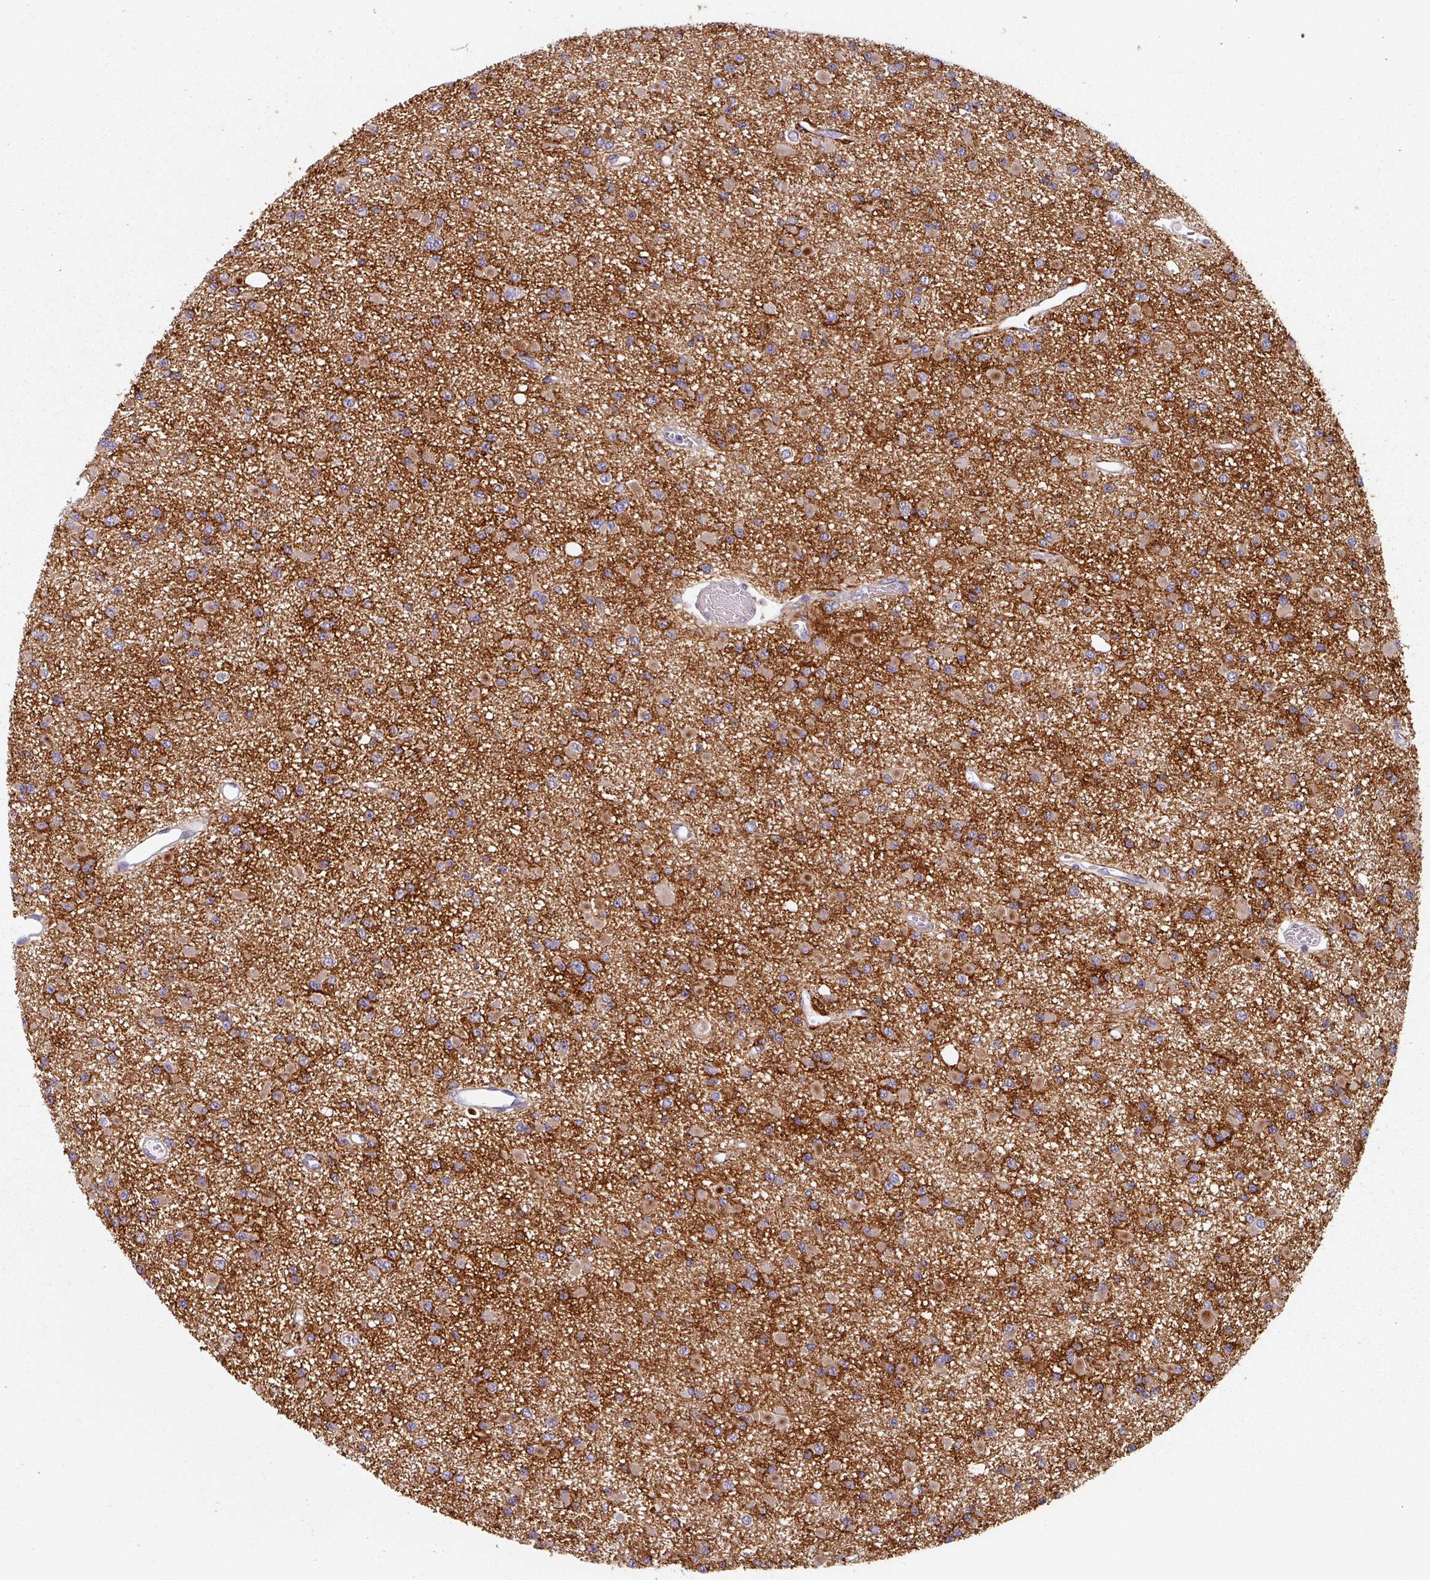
{"staining": {"intensity": "moderate", "quantity": ">75%", "location": "cytoplasmic/membranous"}, "tissue": "glioma", "cell_type": "Tumor cells", "image_type": "cancer", "snomed": [{"axis": "morphology", "description": "Glioma, malignant, Low grade"}, {"axis": "topography", "description": "Brain"}], "caption": "Immunohistochemistry (DAB) staining of human low-grade glioma (malignant) exhibits moderate cytoplasmic/membranous protein expression in approximately >75% of tumor cells.", "gene": "CYB5RL", "patient": {"sex": "female", "age": 22}}